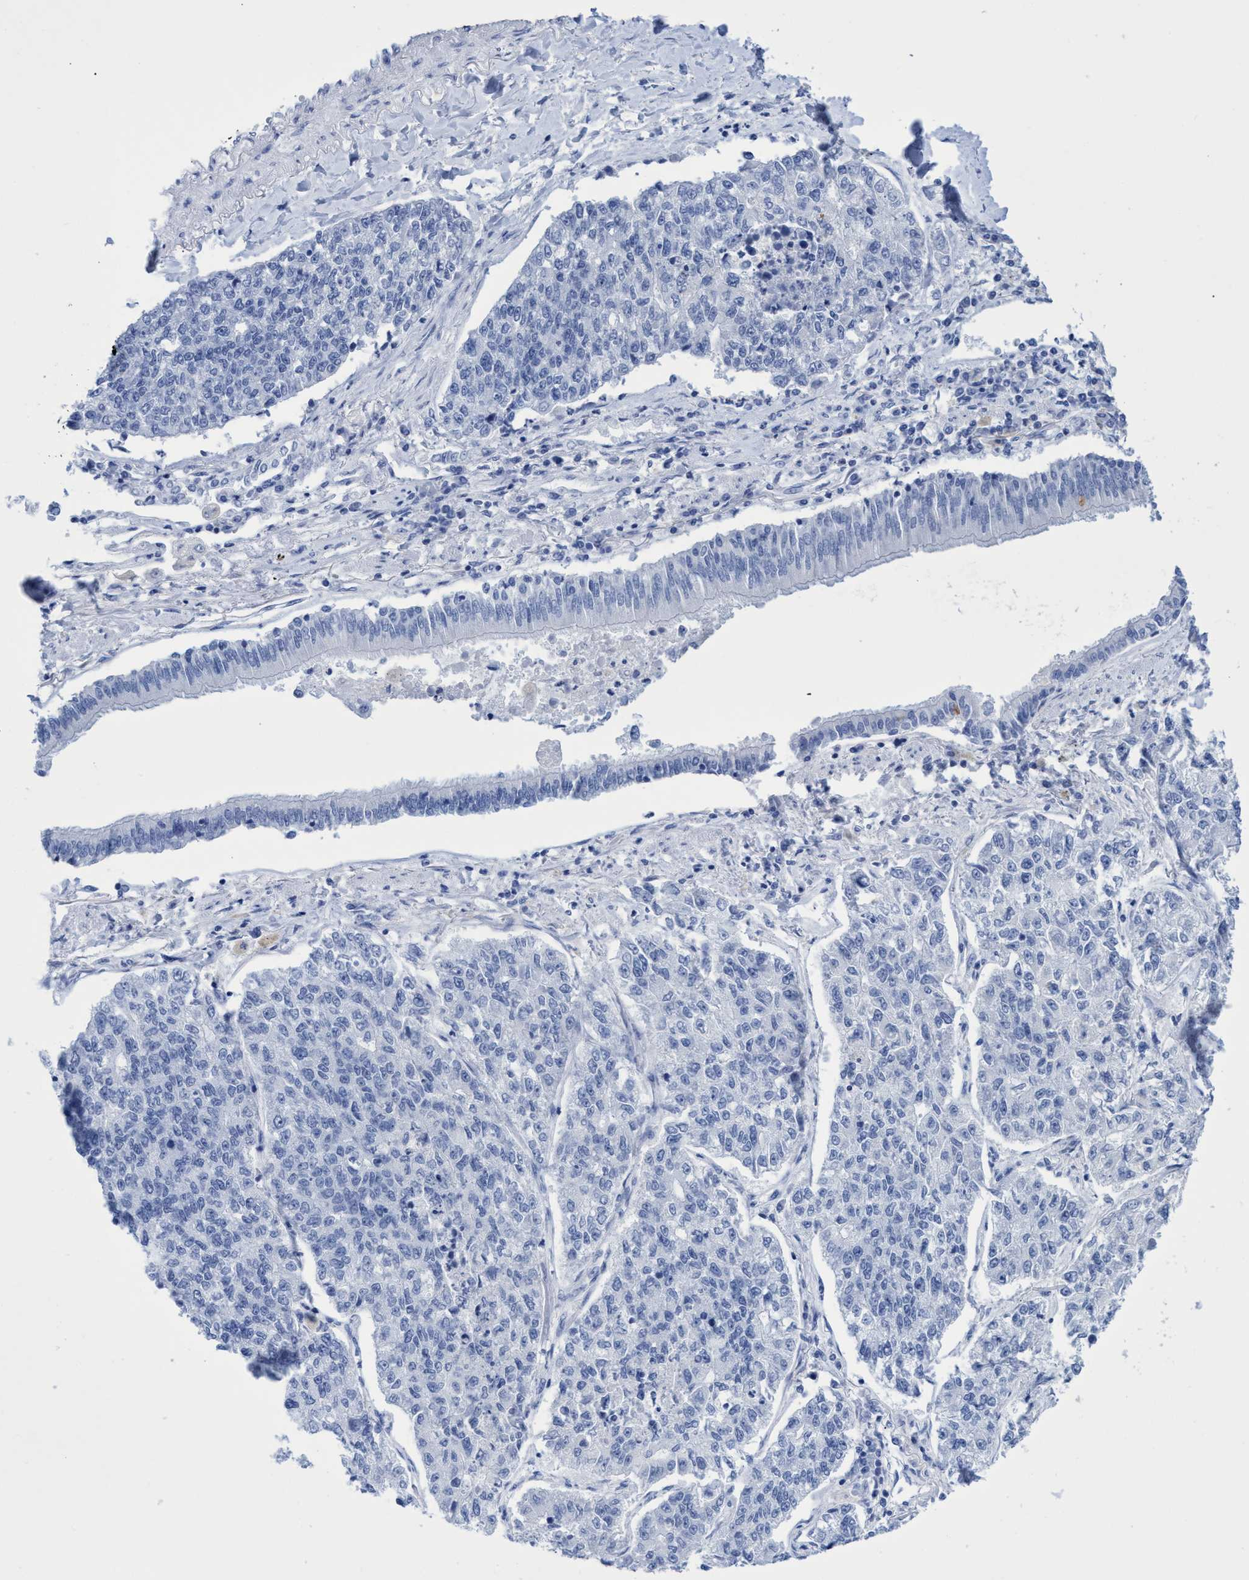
{"staining": {"intensity": "negative", "quantity": "none", "location": "none"}, "tissue": "lung cancer", "cell_type": "Tumor cells", "image_type": "cancer", "snomed": [{"axis": "morphology", "description": "Adenocarcinoma, NOS"}, {"axis": "topography", "description": "Lung"}], "caption": "The image displays no staining of tumor cells in lung cancer (adenocarcinoma).", "gene": "INSL6", "patient": {"sex": "male", "age": 49}}